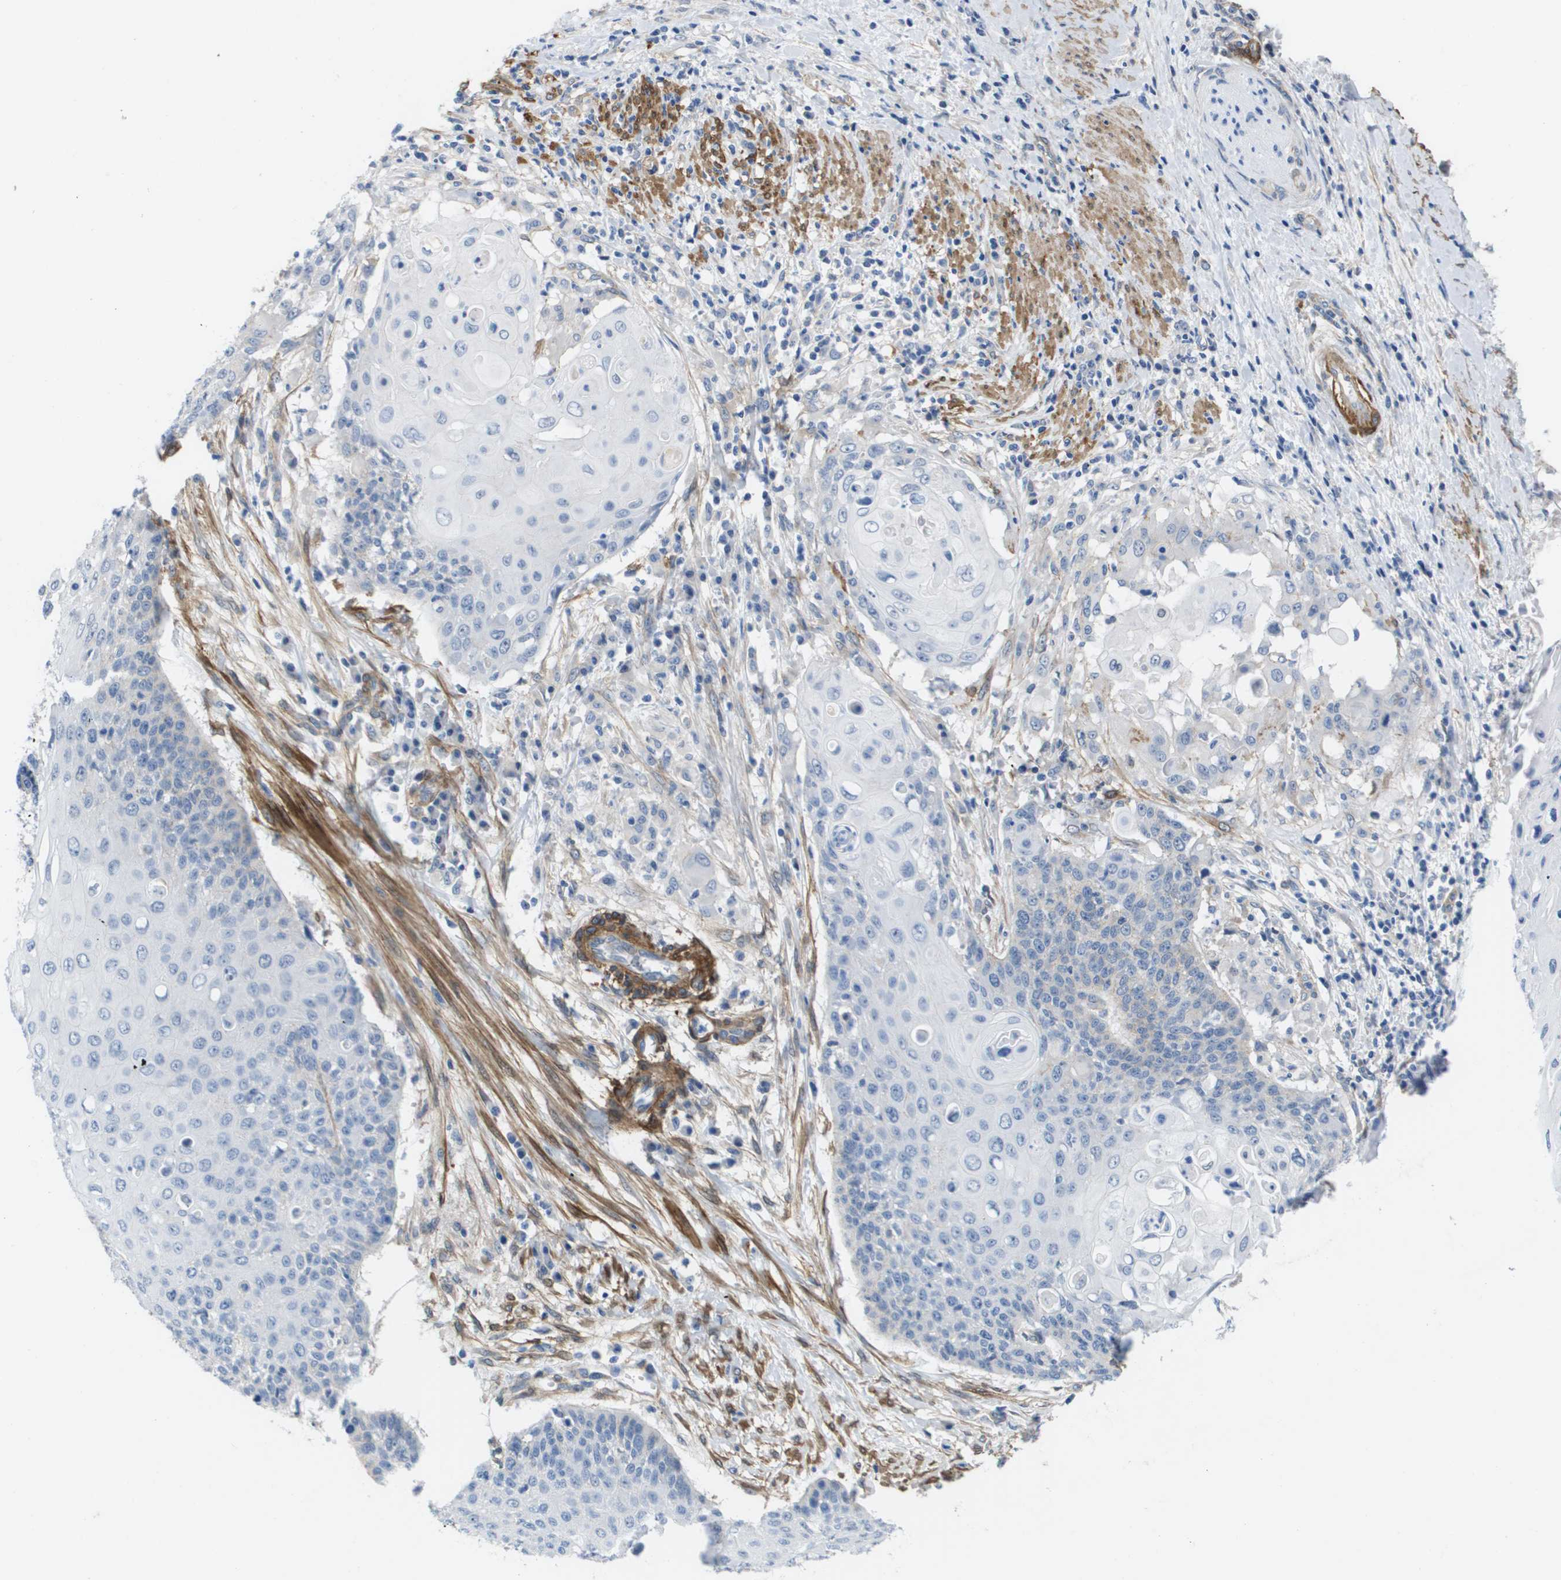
{"staining": {"intensity": "negative", "quantity": "none", "location": "none"}, "tissue": "cervical cancer", "cell_type": "Tumor cells", "image_type": "cancer", "snomed": [{"axis": "morphology", "description": "Squamous cell carcinoma, NOS"}, {"axis": "topography", "description": "Cervix"}], "caption": "Immunohistochemistry of human cervical cancer (squamous cell carcinoma) displays no expression in tumor cells. Brightfield microscopy of immunohistochemistry (IHC) stained with DAB (3,3'-diaminobenzidine) (brown) and hematoxylin (blue), captured at high magnification.", "gene": "LPP", "patient": {"sex": "female", "age": 39}}